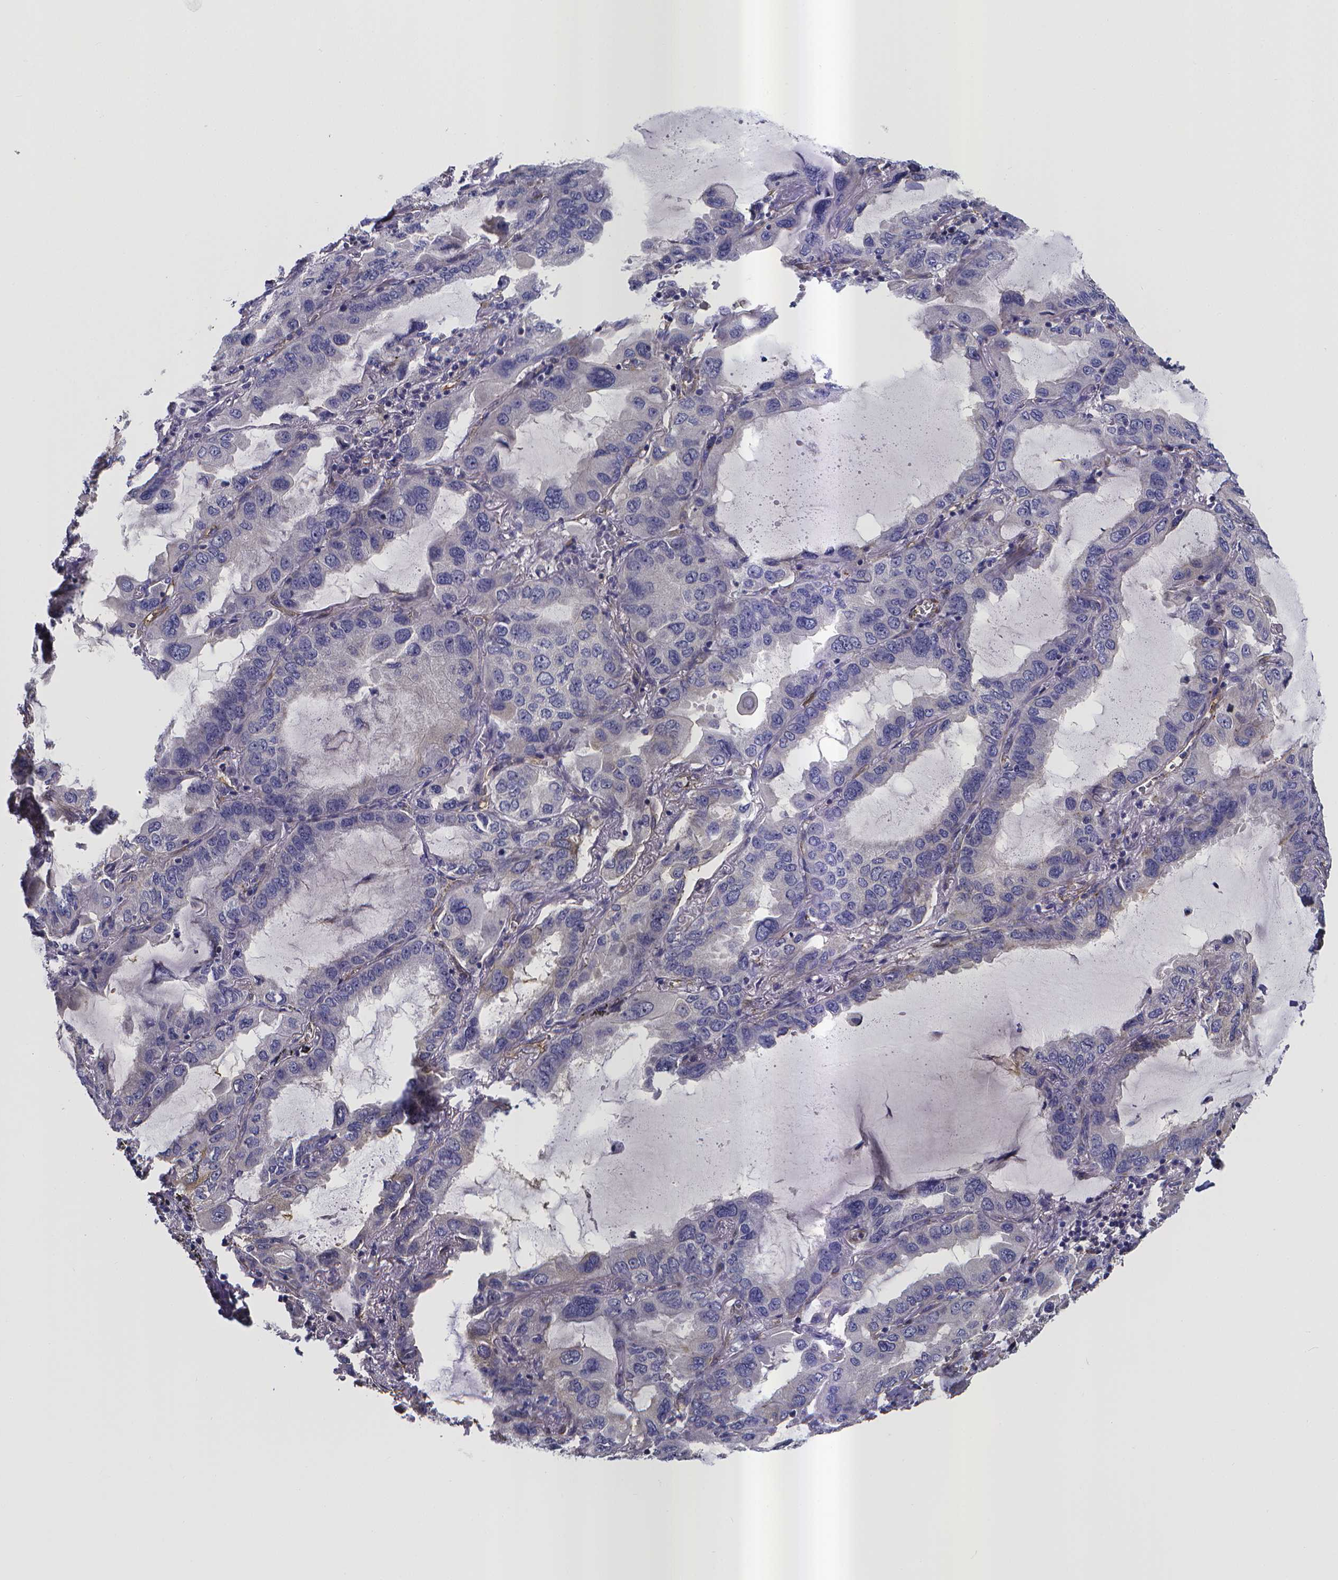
{"staining": {"intensity": "negative", "quantity": "none", "location": "none"}, "tissue": "lung cancer", "cell_type": "Tumor cells", "image_type": "cancer", "snomed": [{"axis": "morphology", "description": "Adenocarcinoma, NOS"}, {"axis": "topography", "description": "Lung"}], "caption": "Immunohistochemistry micrograph of lung cancer stained for a protein (brown), which reveals no expression in tumor cells. (DAB (3,3'-diaminobenzidine) immunohistochemistry with hematoxylin counter stain).", "gene": "RERG", "patient": {"sex": "male", "age": 64}}